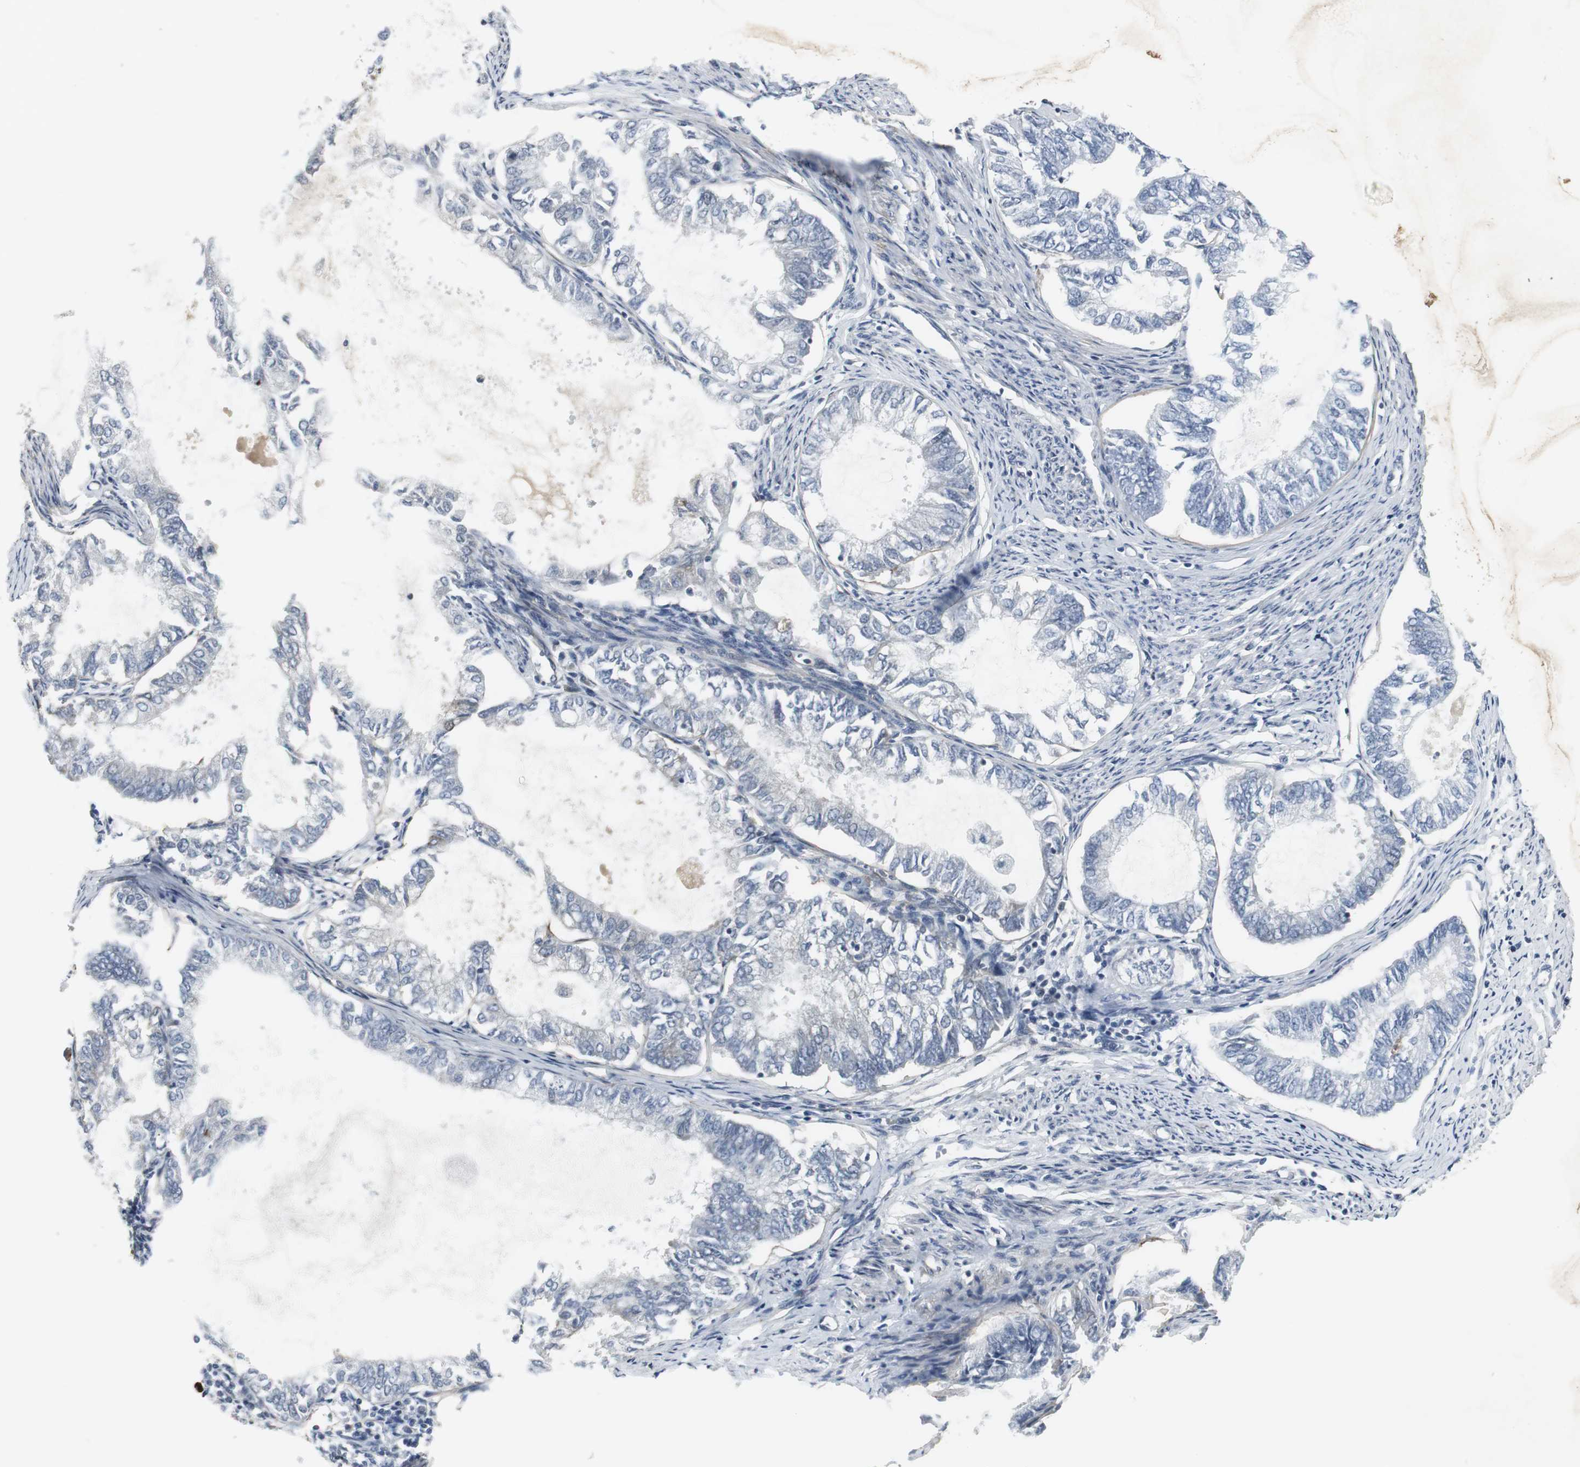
{"staining": {"intensity": "negative", "quantity": "none", "location": "none"}, "tissue": "endometrial cancer", "cell_type": "Tumor cells", "image_type": "cancer", "snomed": [{"axis": "morphology", "description": "Adenocarcinoma, NOS"}, {"axis": "topography", "description": "Endometrium"}], "caption": "This is a micrograph of immunohistochemistry staining of adenocarcinoma (endometrial), which shows no staining in tumor cells. (Brightfield microscopy of DAB immunohistochemistry (IHC) at high magnification).", "gene": "SCYL3", "patient": {"sex": "female", "age": 86}}